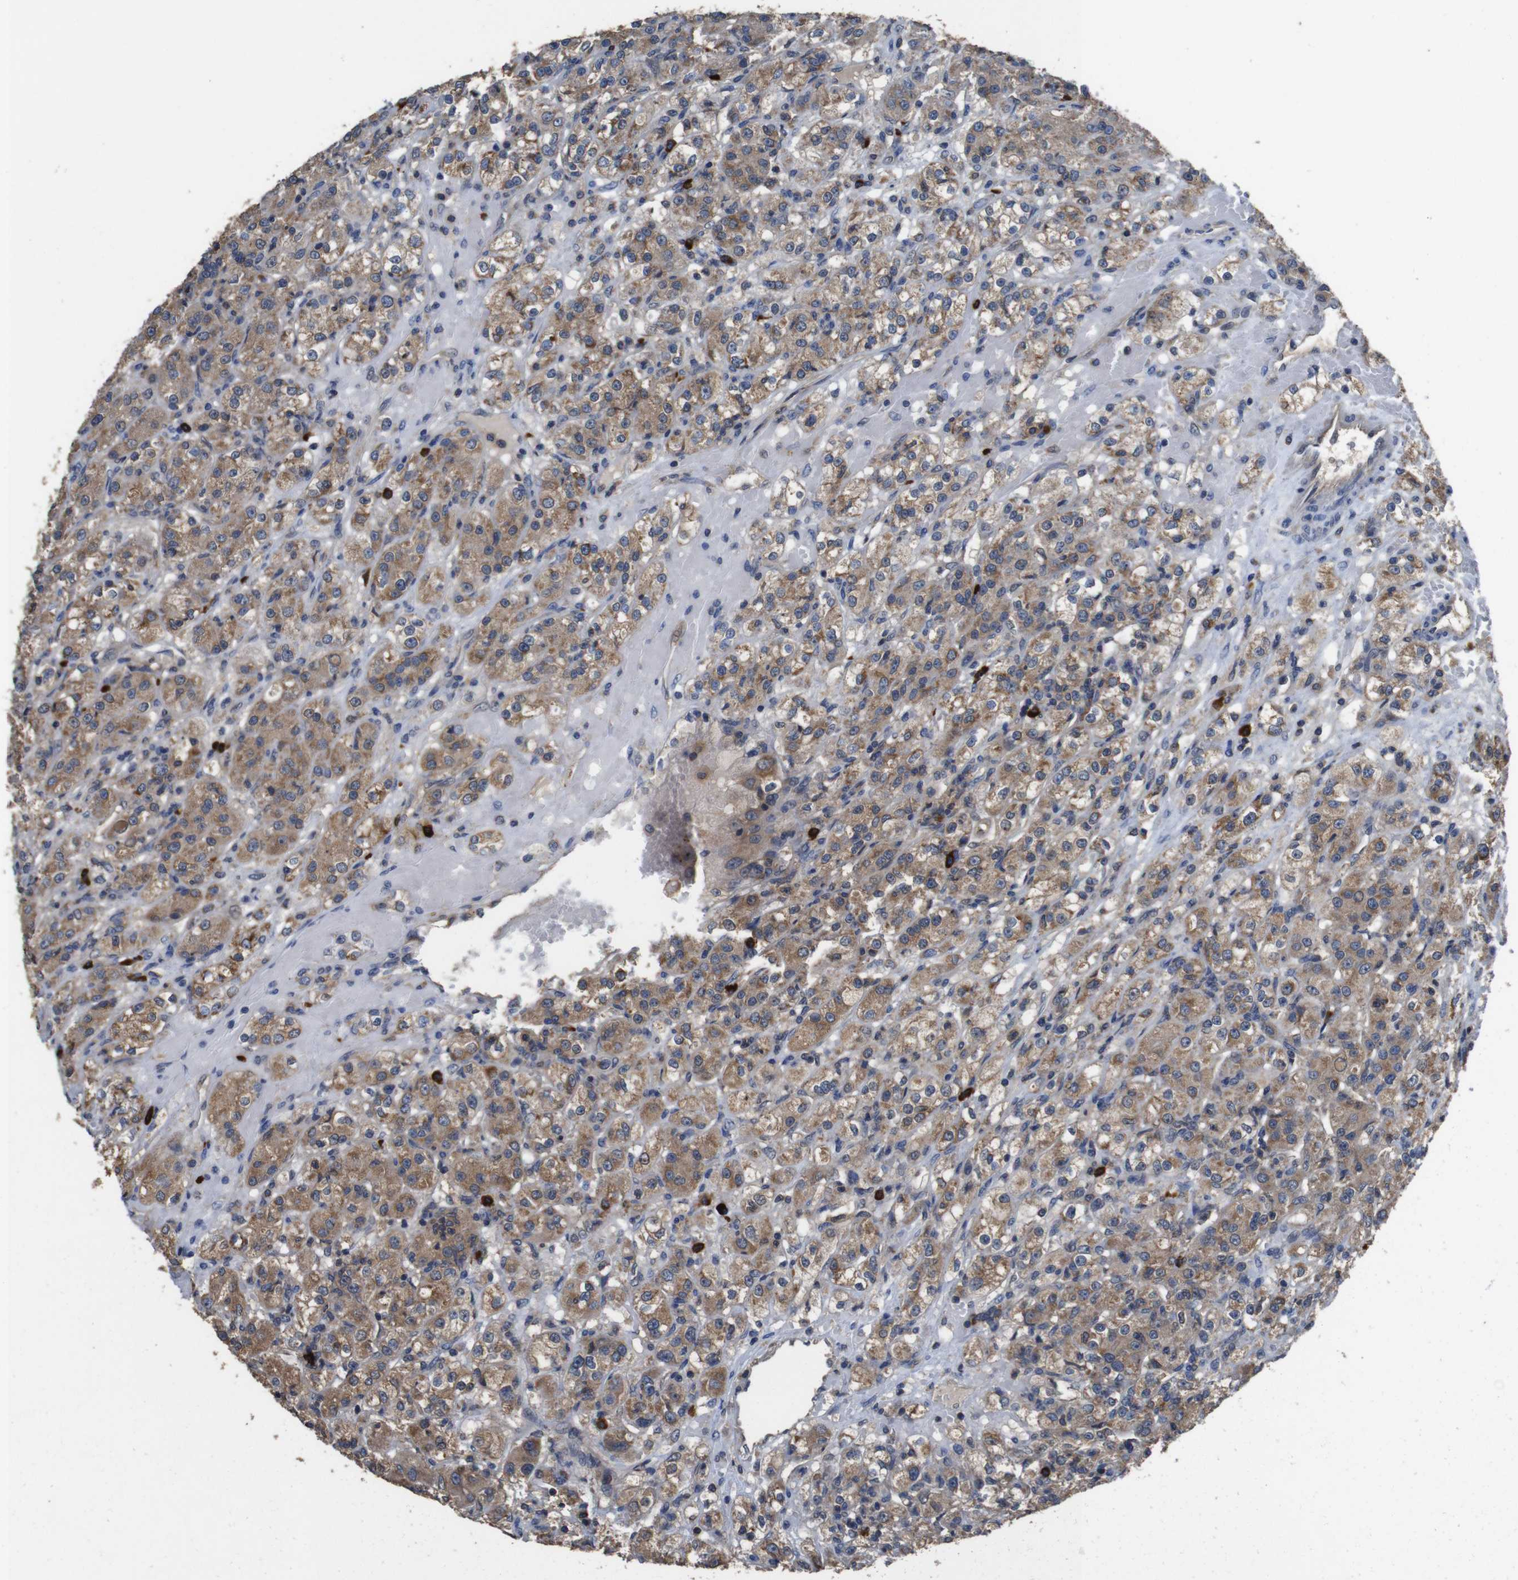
{"staining": {"intensity": "moderate", "quantity": ">75%", "location": "cytoplasmic/membranous"}, "tissue": "renal cancer", "cell_type": "Tumor cells", "image_type": "cancer", "snomed": [{"axis": "morphology", "description": "Normal tissue, NOS"}, {"axis": "morphology", "description": "Adenocarcinoma, NOS"}, {"axis": "topography", "description": "Kidney"}], "caption": "Renal cancer tissue displays moderate cytoplasmic/membranous staining in about >75% of tumor cells The staining is performed using DAB (3,3'-diaminobenzidine) brown chromogen to label protein expression. The nuclei are counter-stained blue using hematoxylin.", "gene": "GLIPR1", "patient": {"sex": "male", "age": 61}}